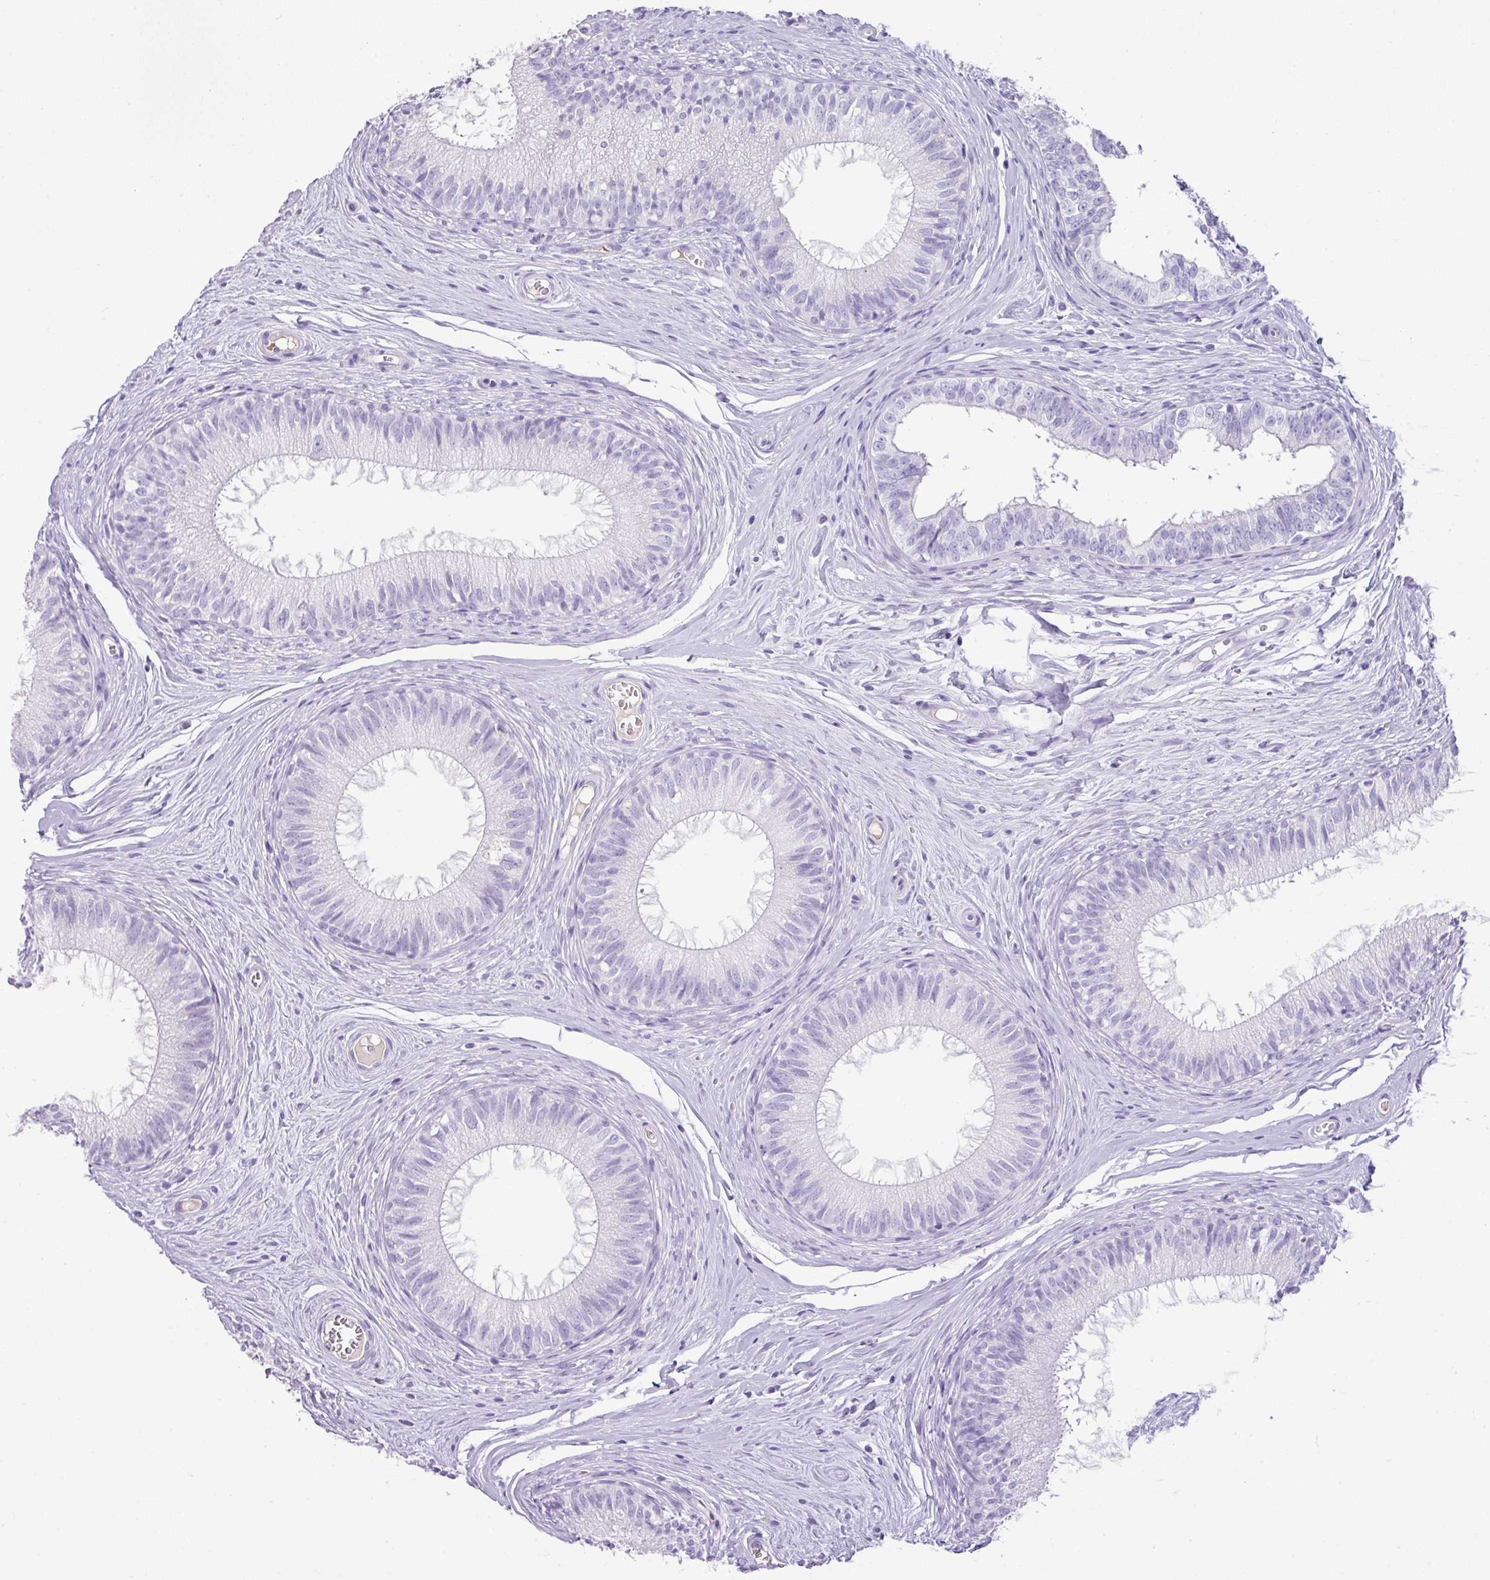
{"staining": {"intensity": "negative", "quantity": "none", "location": "none"}, "tissue": "epididymis", "cell_type": "Glandular cells", "image_type": "normal", "snomed": [{"axis": "morphology", "description": "Normal tissue, NOS"}, {"axis": "topography", "description": "Epididymis"}], "caption": "Immunohistochemistry of normal human epididymis reveals no staining in glandular cells.", "gene": "TNP1", "patient": {"sex": "male", "age": 25}}